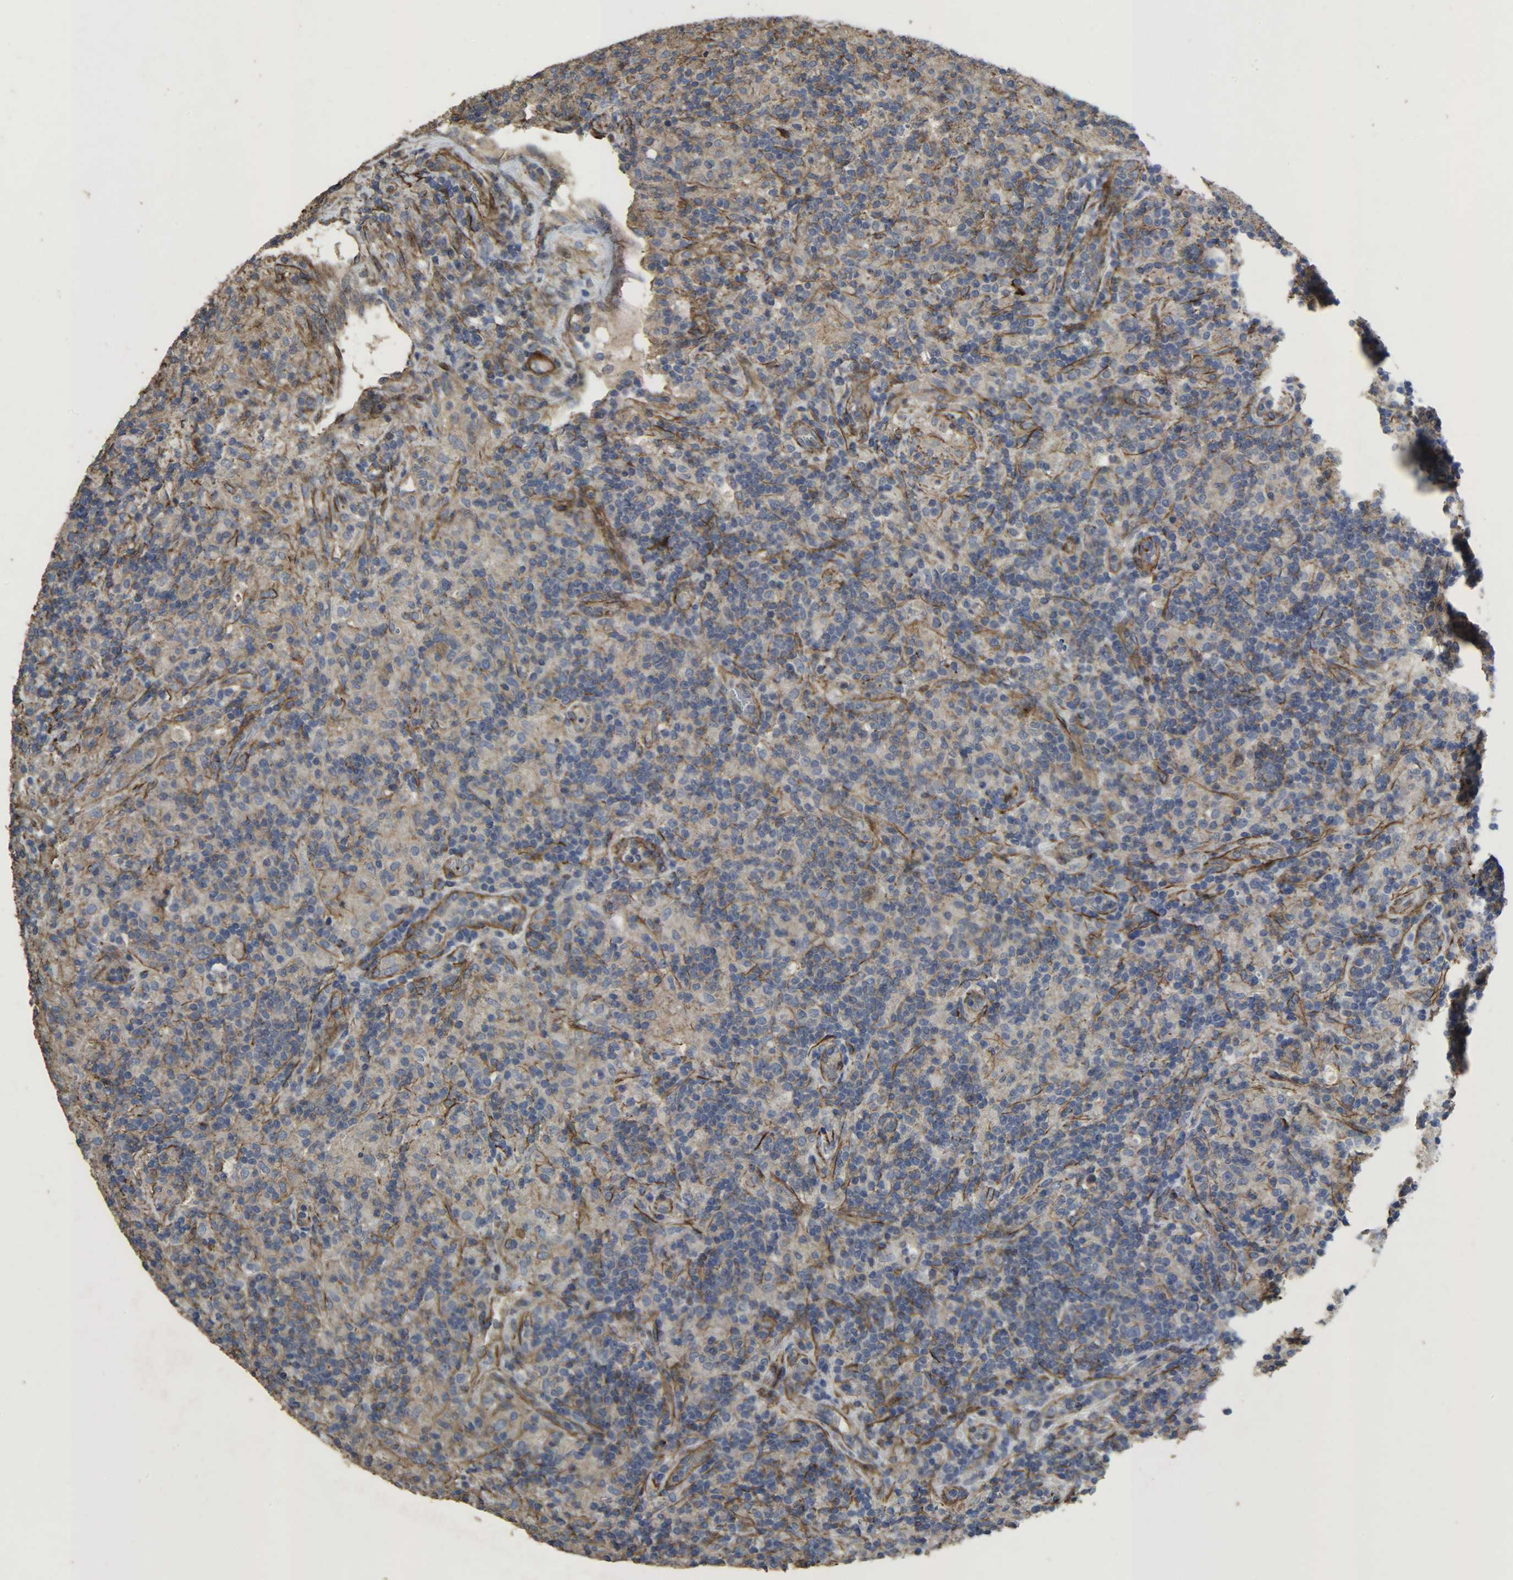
{"staining": {"intensity": "negative", "quantity": "none", "location": "none"}, "tissue": "lymphoma", "cell_type": "Tumor cells", "image_type": "cancer", "snomed": [{"axis": "morphology", "description": "Hodgkin's disease, NOS"}, {"axis": "topography", "description": "Lymph node"}], "caption": "Tumor cells show no significant staining in Hodgkin's disease.", "gene": "TPM4", "patient": {"sex": "male", "age": 70}}